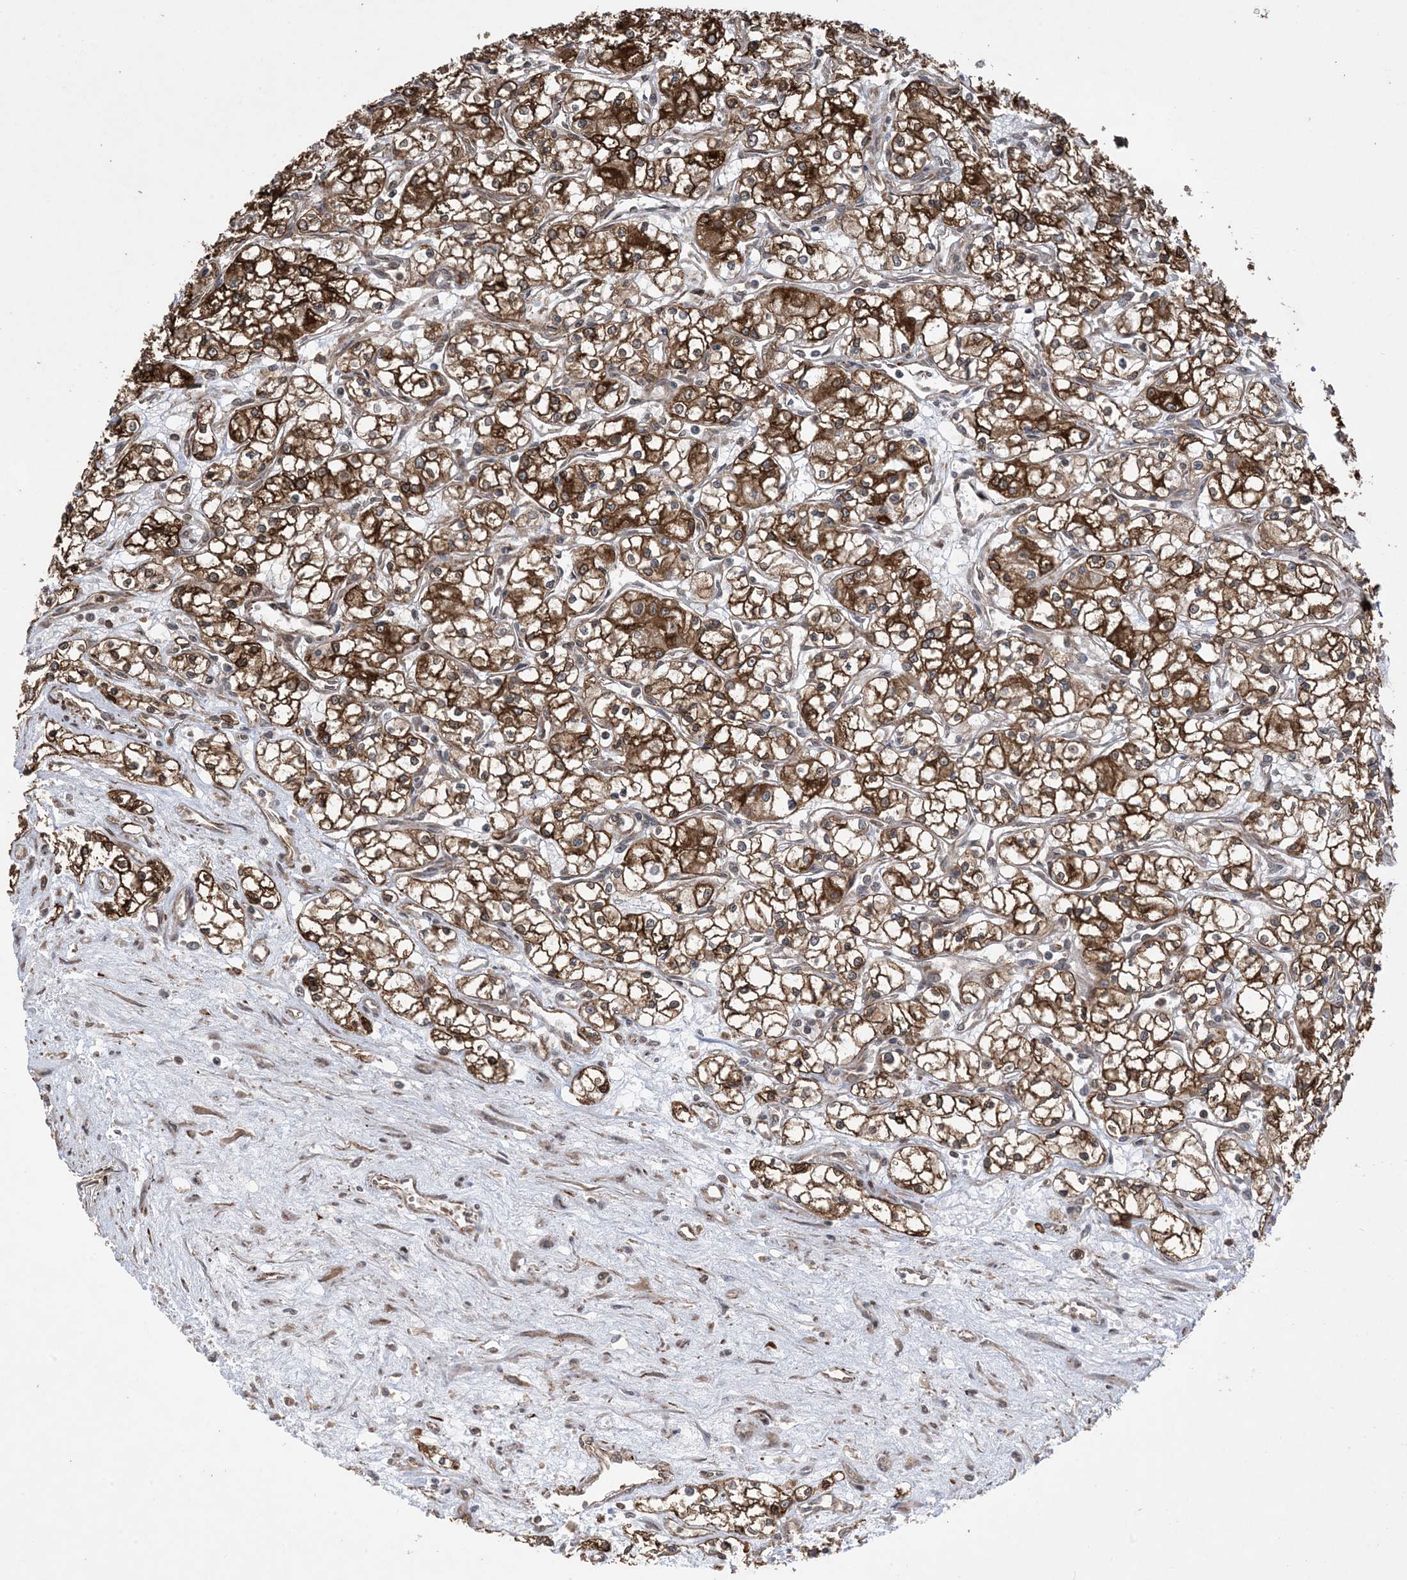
{"staining": {"intensity": "strong", "quantity": ">75%", "location": "cytoplasmic/membranous"}, "tissue": "renal cancer", "cell_type": "Tumor cells", "image_type": "cancer", "snomed": [{"axis": "morphology", "description": "Adenocarcinoma, NOS"}, {"axis": "topography", "description": "Kidney"}], "caption": "Adenocarcinoma (renal) stained for a protein (brown) demonstrates strong cytoplasmic/membranous positive expression in about >75% of tumor cells.", "gene": "ZNF511", "patient": {"sex": "male", "age": 59}}